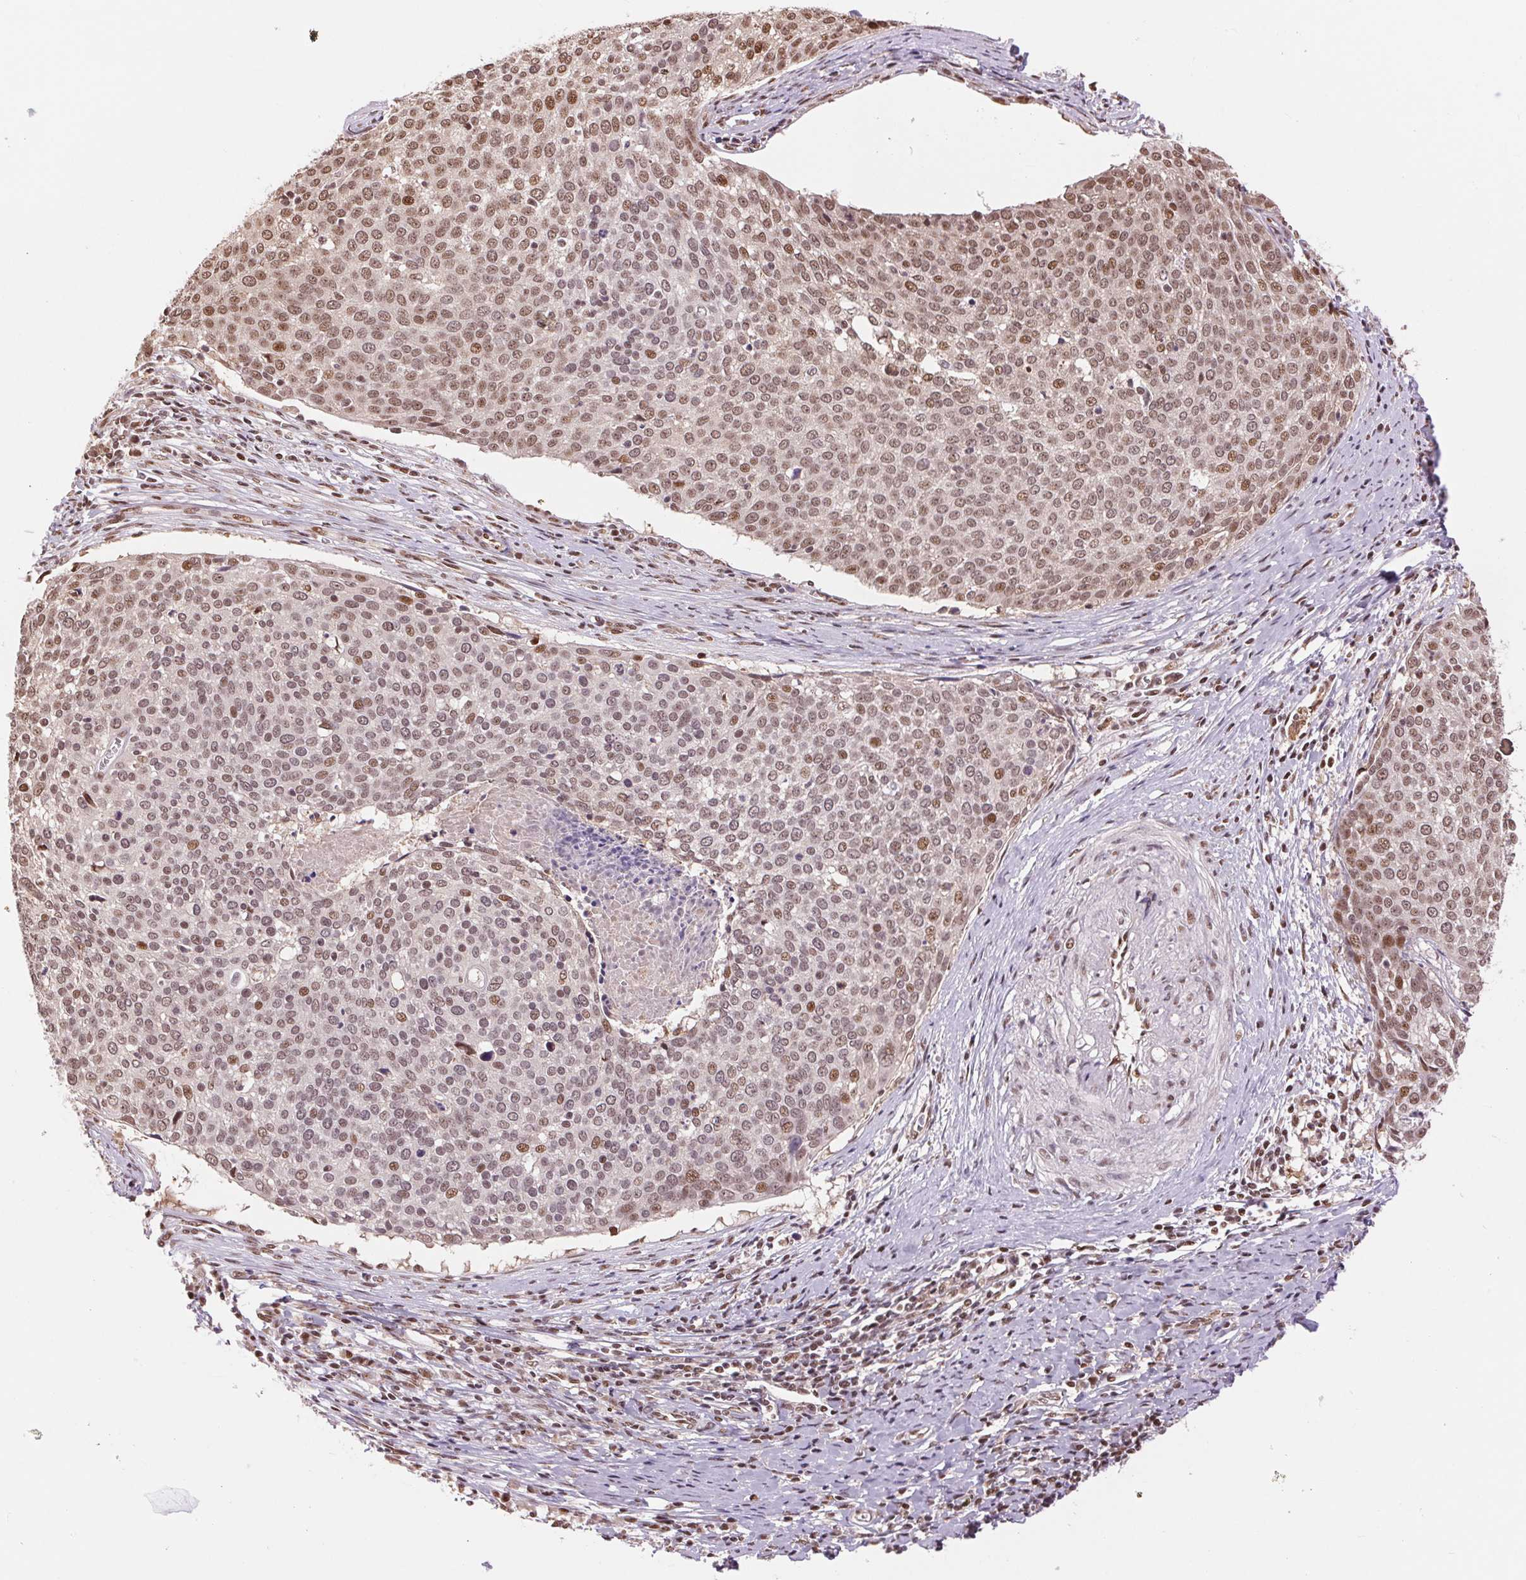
{"staining": {"intensity": "moderate", "quantity": ">75%", "location": "nuclear"}, "tissue": "cervical cancer", "cell_type": "Tumor cells", "image_type": "cancer", "snomed": [{"axis": "morphology", "description": "Squamous cell carcinoma, NOS"}, {"axis": "topography", "description": "Cervix"}], "caption": "Moderate nuclear staining for a protein is identified in about >75% of tumor cells of cervical cancer (squamous cell carcinoma) using IHC.", "gene": "RAD23A", "patient": {"sex": "female", "age": 39}}